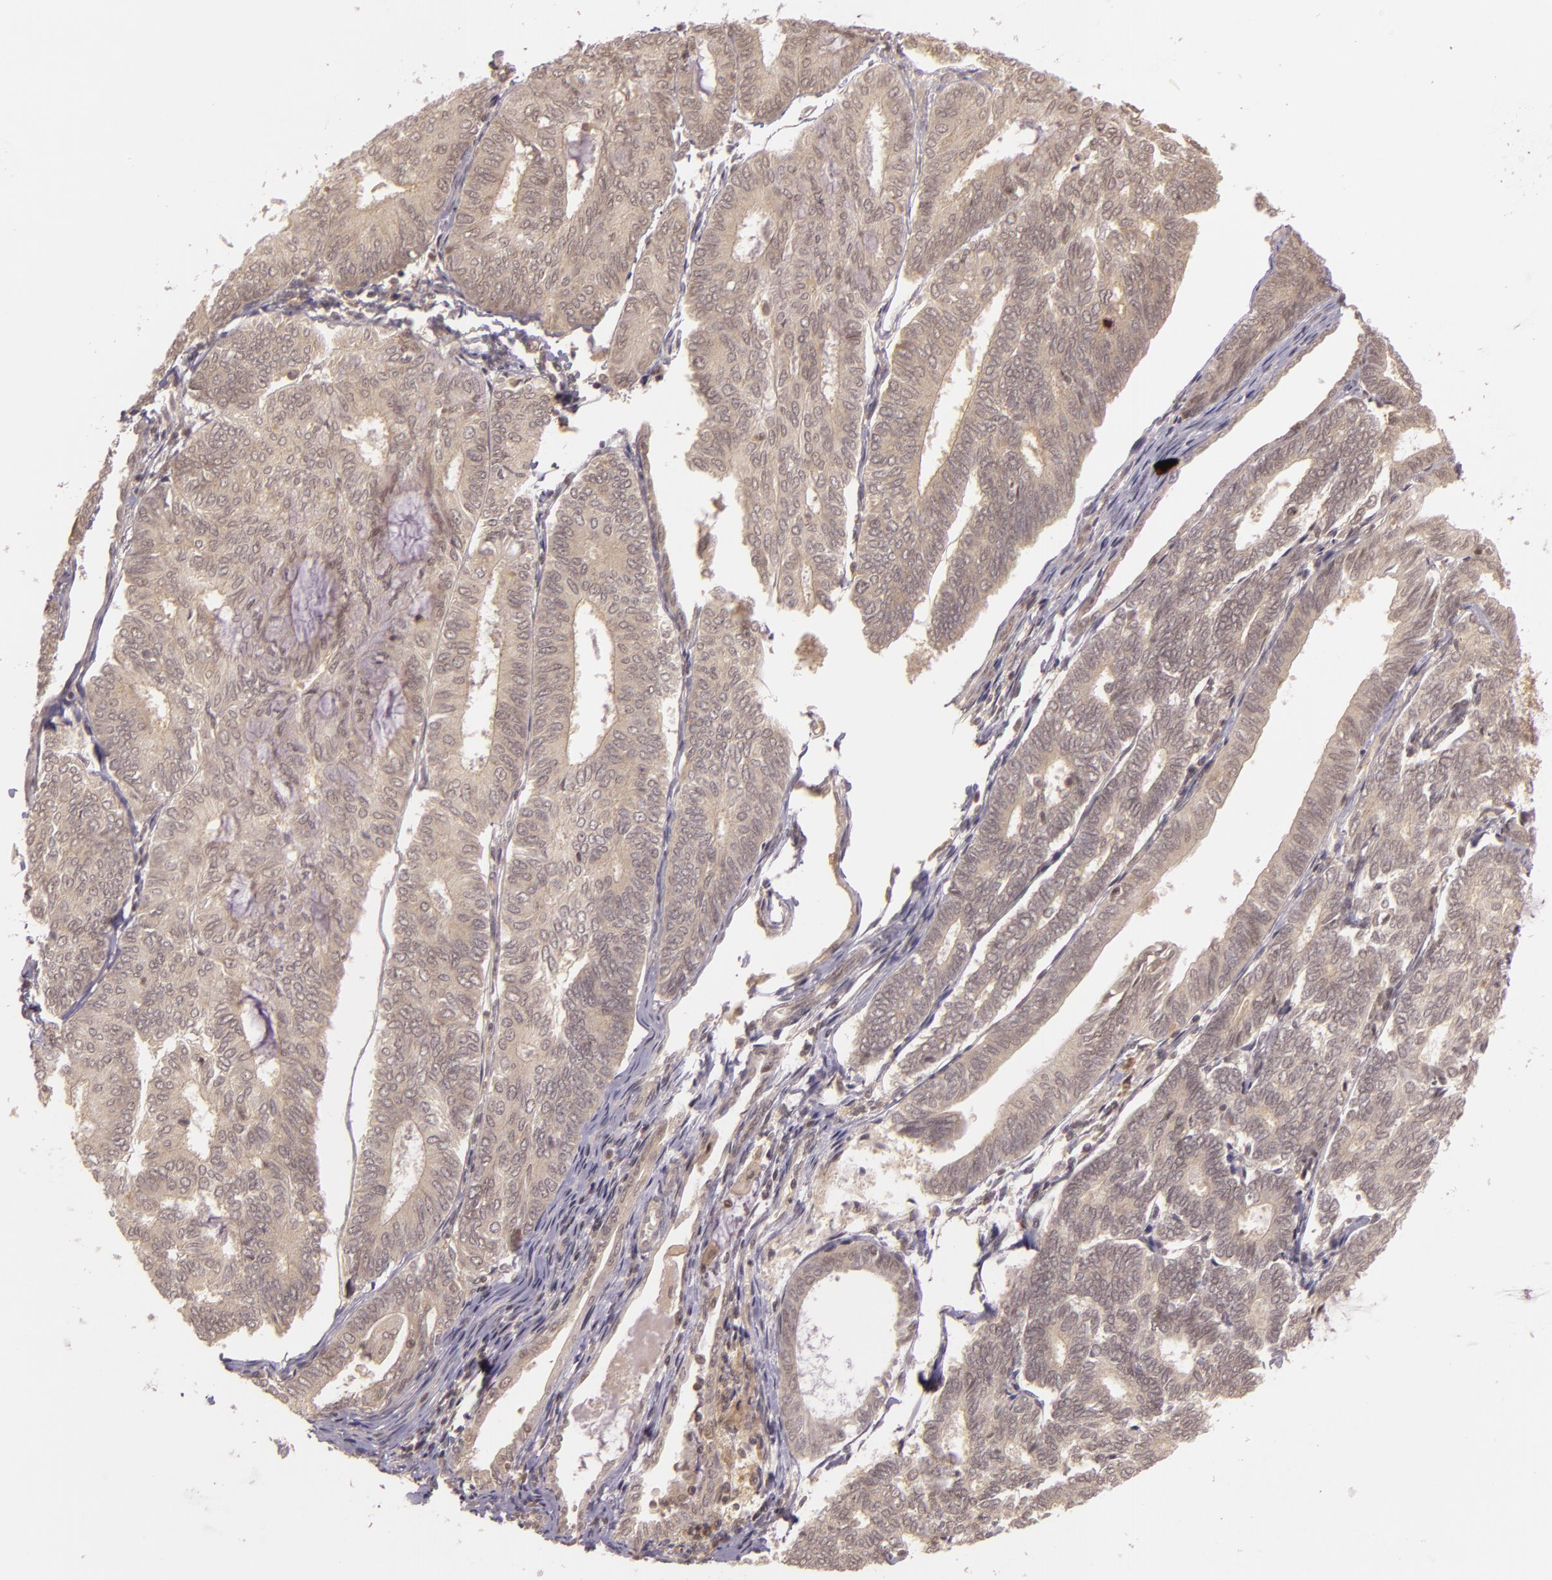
{"staining": {"intensity": "weak", "quantity": ">75%", "location": "cytoplasmic/membranous"}, "tissue": "endometrial cancer", "cell_type": "Tumor cells", "image_type": "cancer", "snomed": [{"axis": "morphology", "description": "Adenocarcinoma, NOS"}, {"axis": "topography", "description": "Endometrium"}], "caption": "IHC staining of endometrial cancer (adenocarcinoma), which displays low levels of weak cytoplasmic/membranous positivity in about >75% of tumor cells indicating weak cytoplasmic/membranous protein staining. The staining was performed using DAB (3,3'-diaminobenzidine) (brown) for protein detection and nuclei were counterstained in hematoxylin (blue).", "gene": "TXNRD2", "patient": {"sex": "female", "age": 59}}